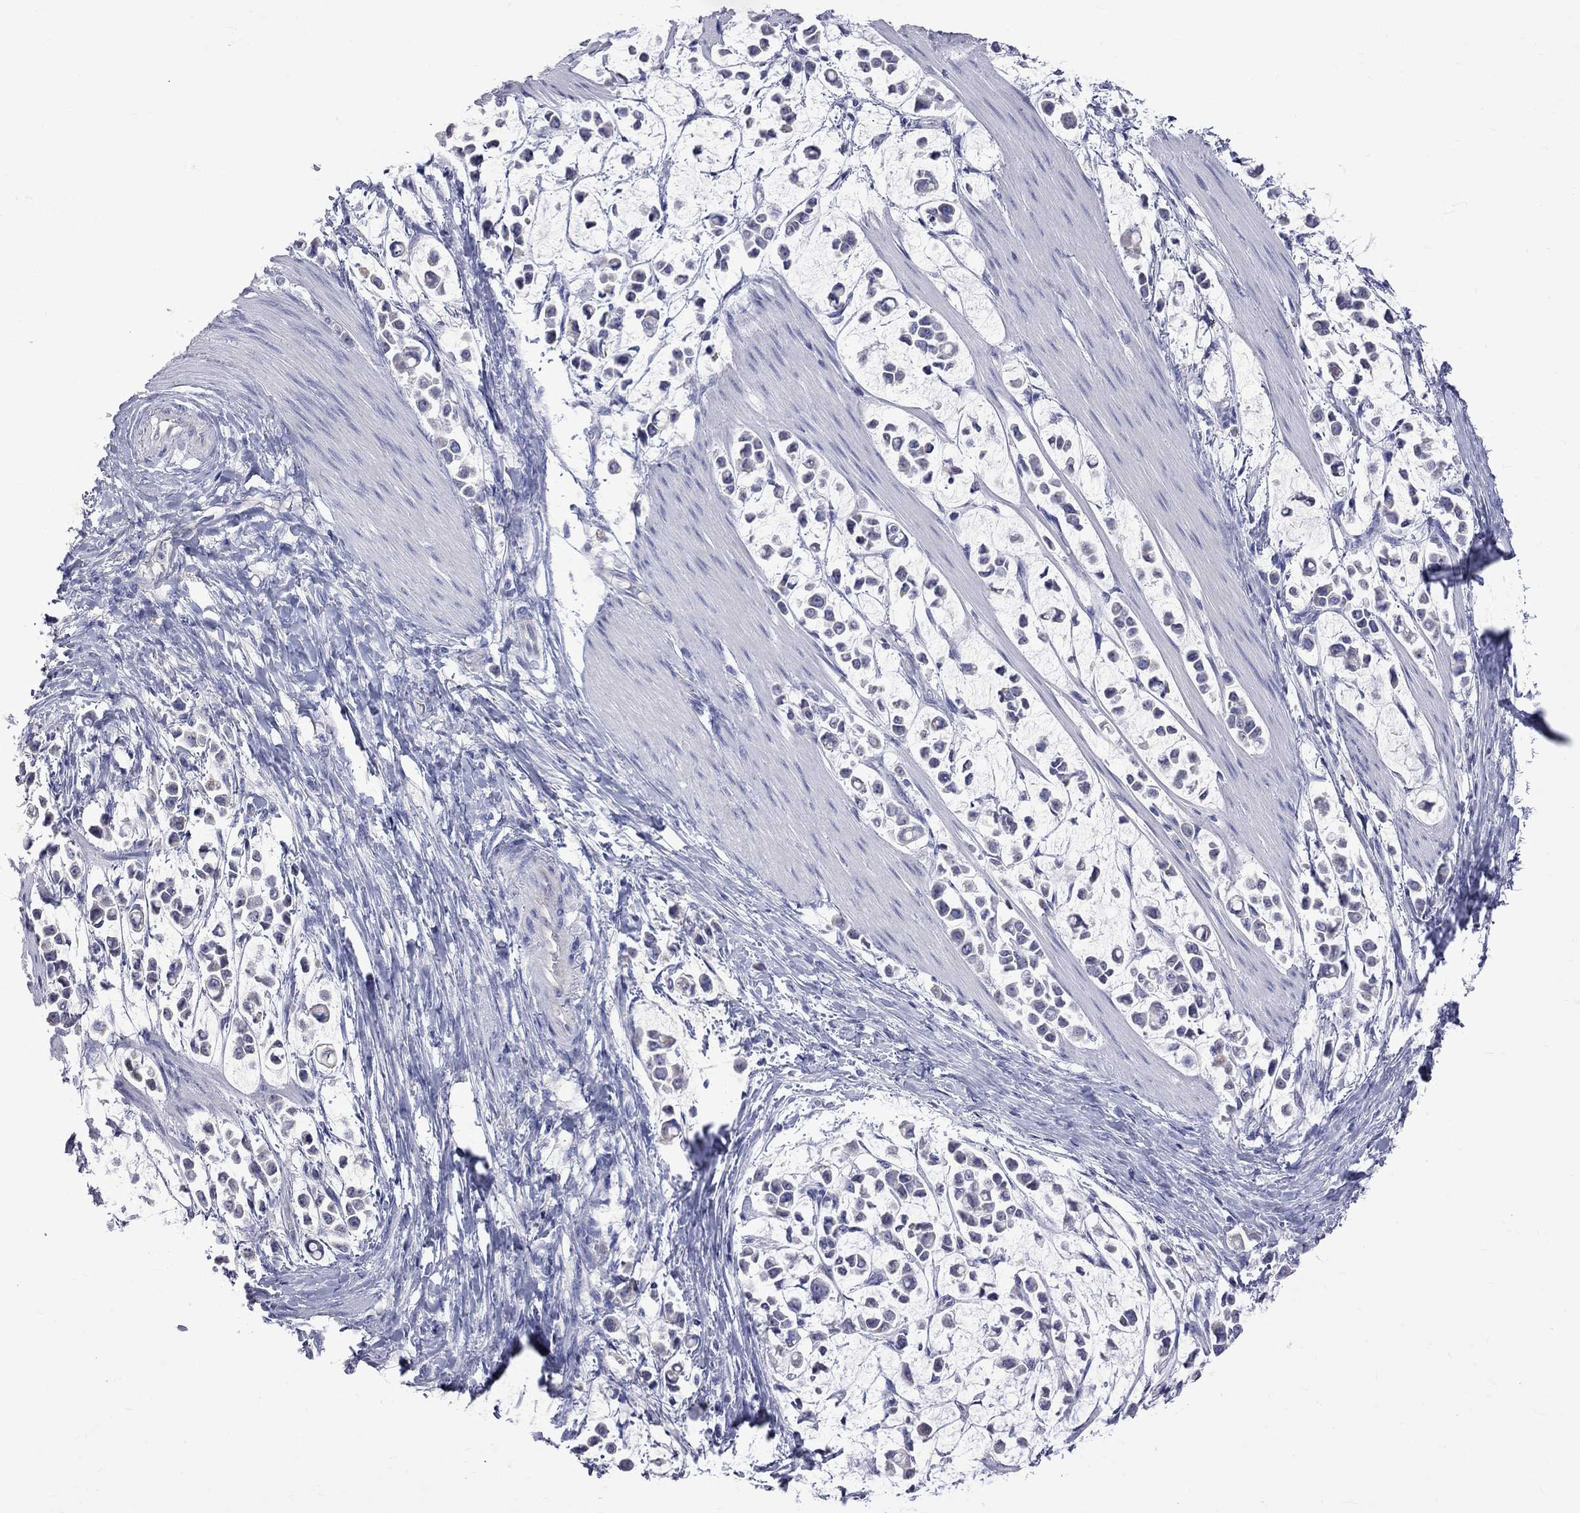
{"staining": {"intensity": "negative", "quantity": "none", "location": "none"}, "tissue": "stomach cancer", "cell_type": "Tumor cells", "image_type": "cancer", "snomed": [{"axis": "morphology", "description": "Adenocarcinoma, NOS"}, {"axis": "topography", "description": "Stomach"}], "caption": "There is no significant positivity in tumor cells of stomach adenocarcinoma.", "gene": "KCND2", "patient": {"sex": "male", "age": 82}}